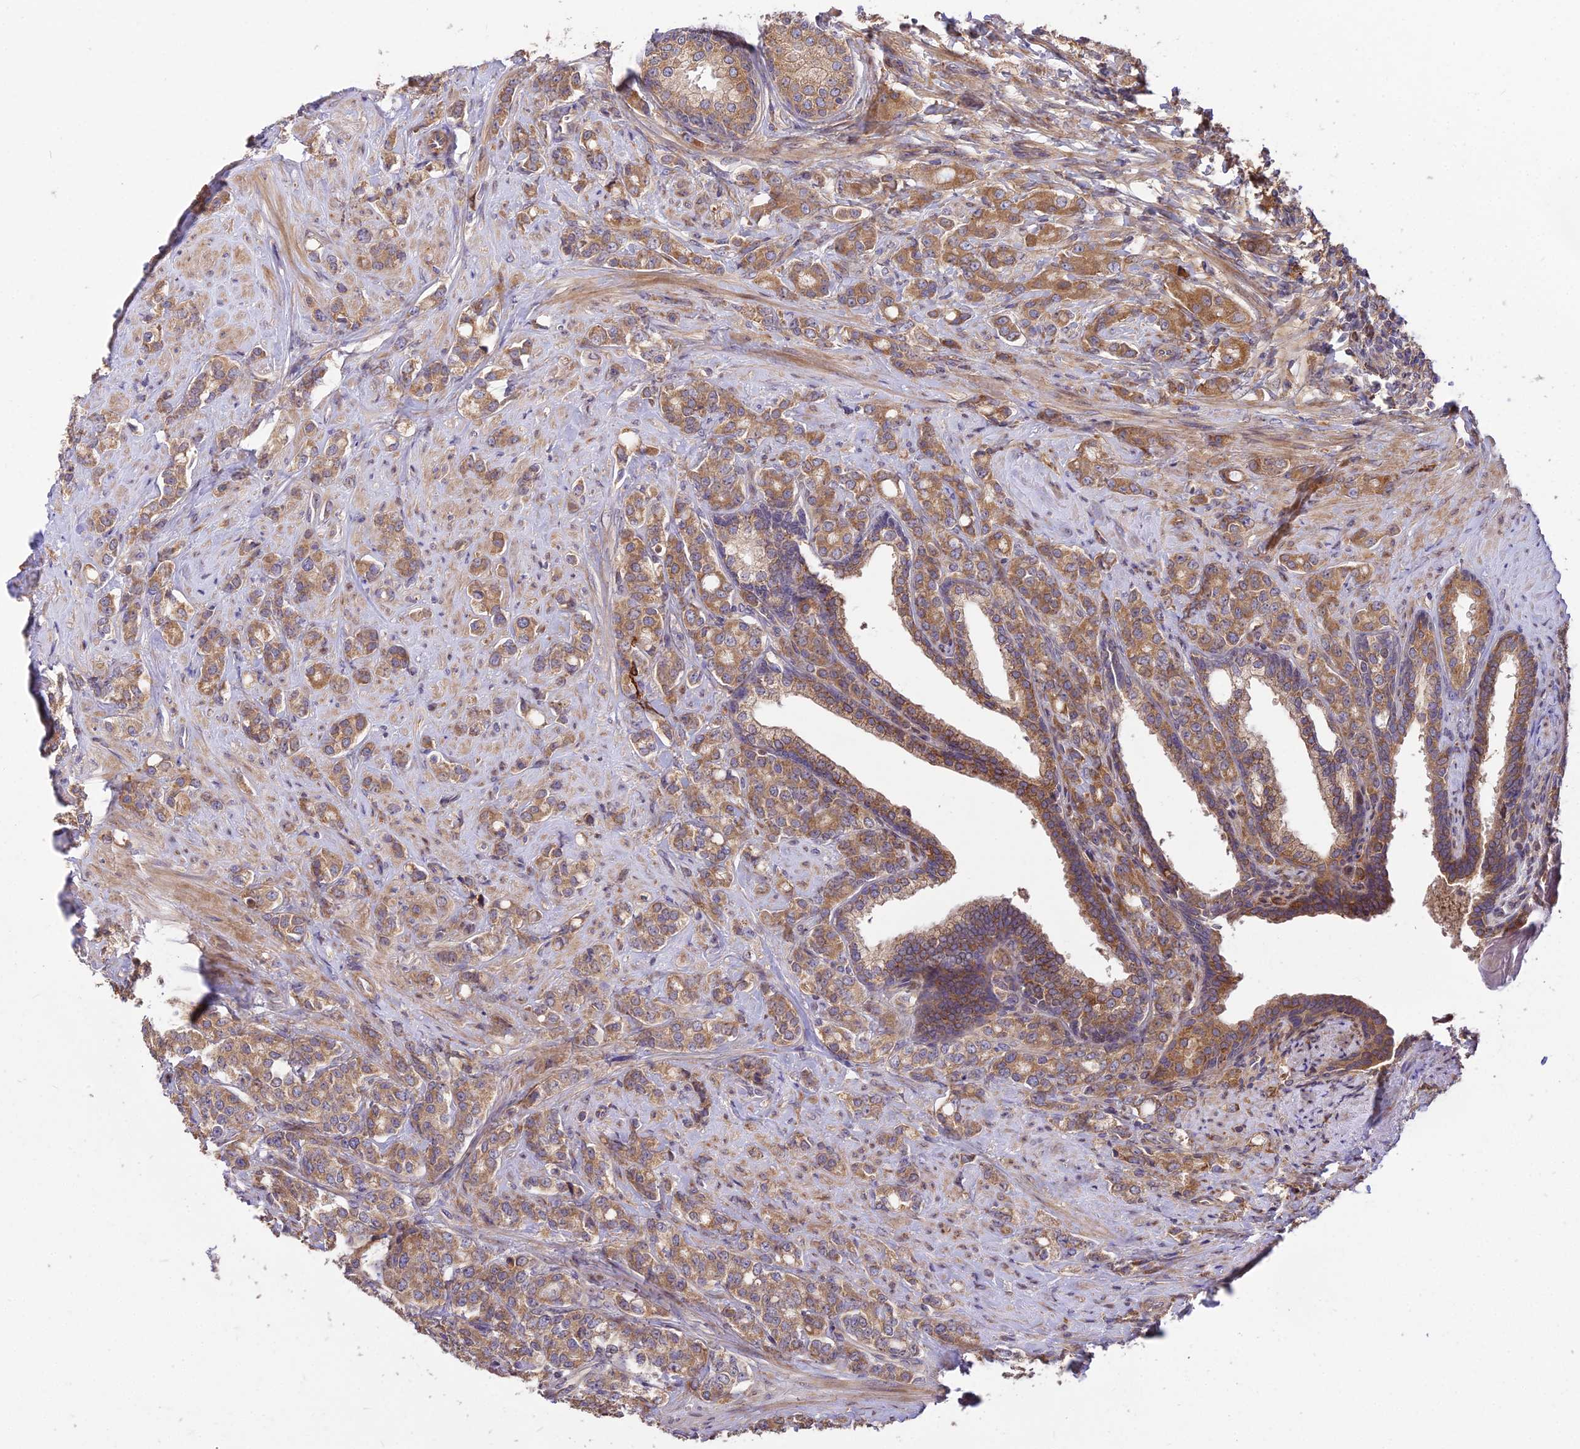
{"staining": {"intensity": "moderate", "quantity": ">75%", "location": "cytoplasmic/membranous"}, "tissue": "prostate cancer", "cell_type": "Tumor cells", "image_type": "cancer", "snomed": [{"axis": "morphology", "description": "Adenocarcinoma, High grade"}, {"axis": "topography", "description": "Prostate"}], "caption": "Brown immunohistochemical staining in human prostate adenocarcinoma (high-grade) displays moderate cytoplasmic/membranous expression in approximately >75% of tumor cells.", "gene": "ROCK1", "patient": {"sex": "male", "age": 62}}